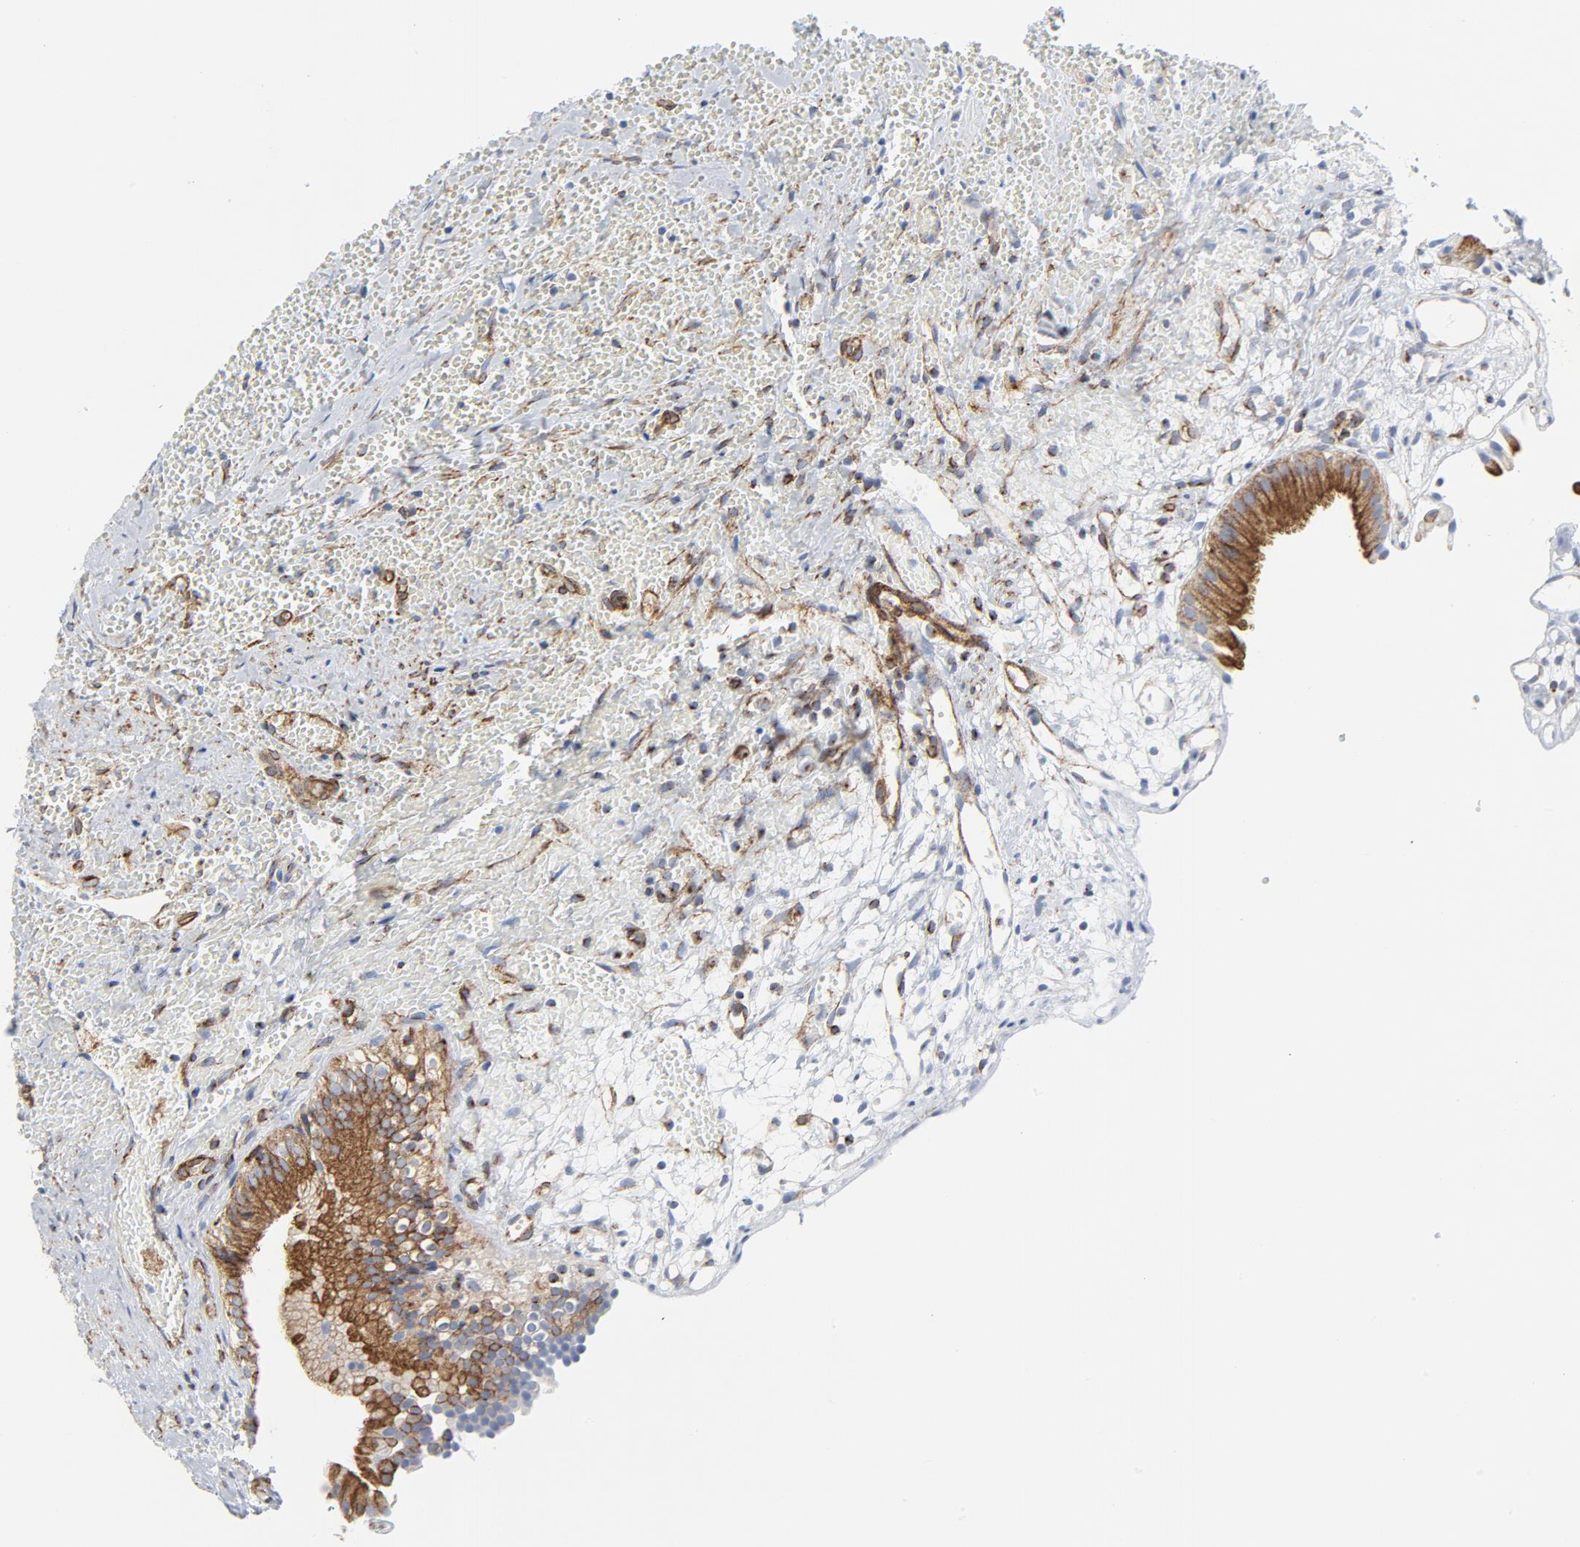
{"staining": {"intensity": "moderate", "quantity": ">75%", "location": "cytoplasmic/membranous"}, "tissue": "gallbladder", "cell_type": "Glandular cells", "image_type": "normal", "snomed": [{"axis": "morphology", "description": "Normal tissue, NOS"}, {"axis": "topography", "description": "Gallbladder"}], "caption": "Protein expression analysis of benign gallbladder shows moderate cytoplasmic/membranous positivity in approximately >75% of glandular cells.", "gene": "TUBB1", "patient": {"sex": "male", "age": 65}}